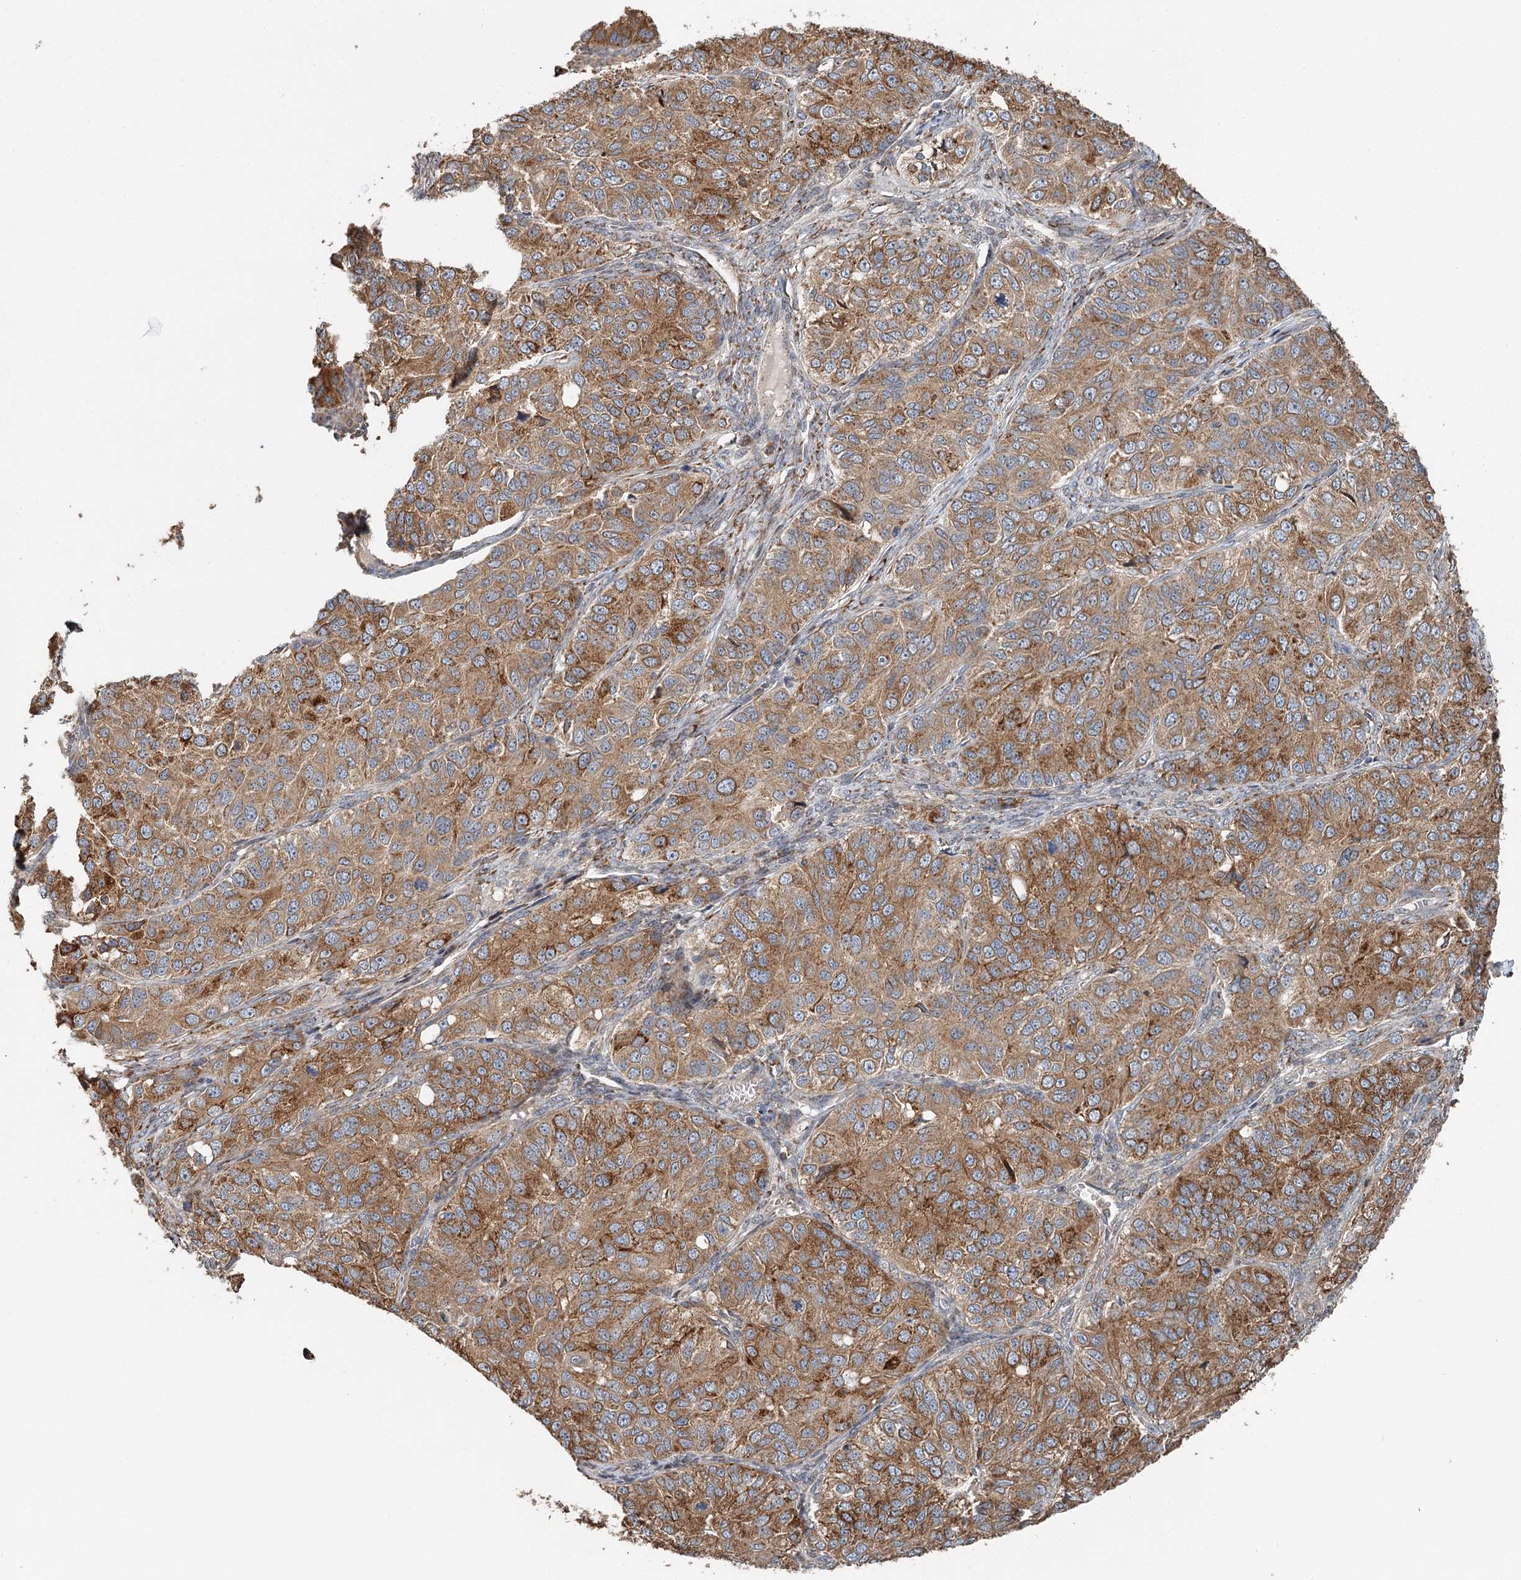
{"staining": {"intensity": "moderate", "quantity": ">75%", "location": "cytoplasmic/membranous"}, "tissue": "ovarian cancer", "cell_type": "Tumor cells", "image_type": "cancer", "snomed": [{"axis": "morphology", "description": "Carcinoma, endometroid"}, {"axis": "topography", "description": "Ovary"}], "caption": "Brown immunohistochemical staining in human ovarian endometroid carcinoma displays moderate cytoplasmic/membranous expression in about >75% of tumor cells. (Stains: DAB (3,3'-diaminobenzidine) in brown, nuclei in blue, Microscopy: brightfield microscopy at high magnification).", "gene": "RNF111", "patient": {"sex": "female", "age": 51}}